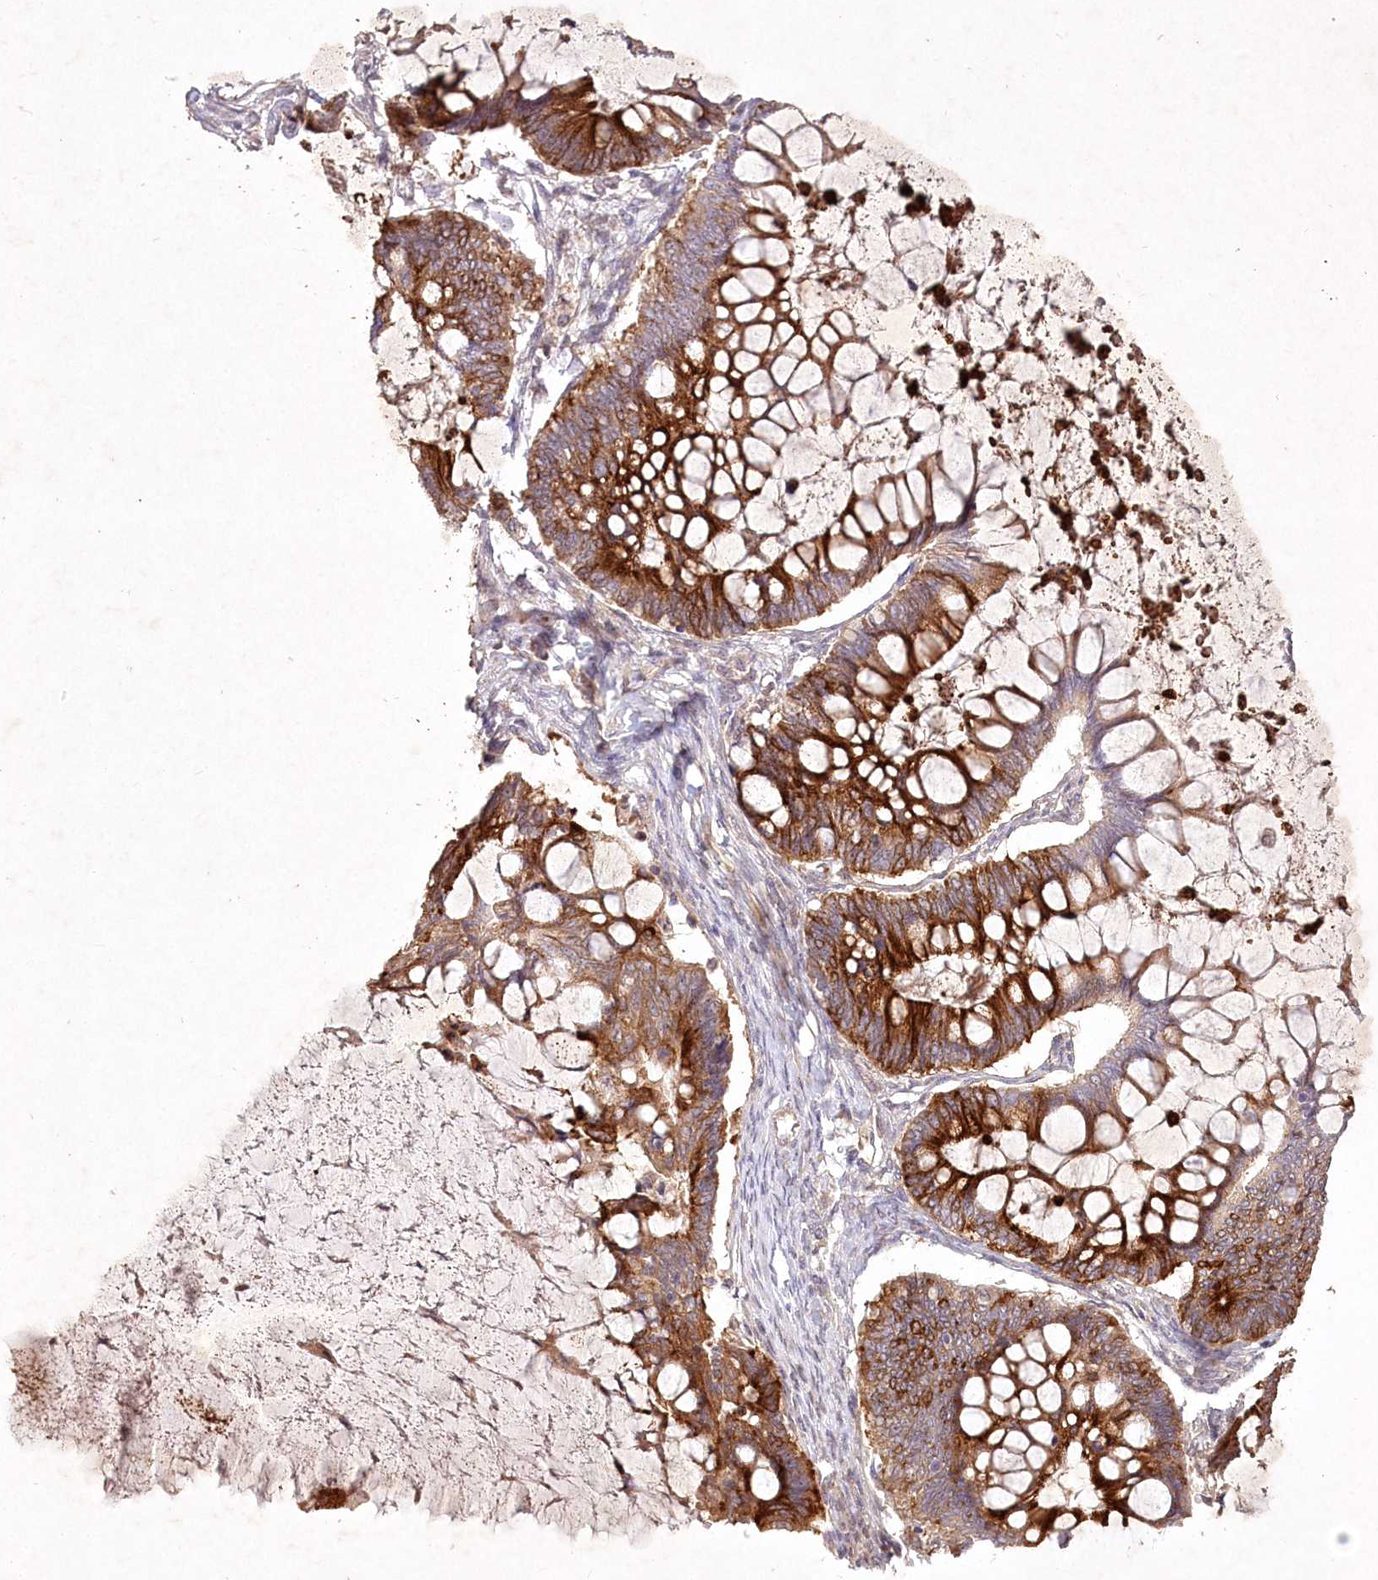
{"staining": {"intensity": "strong", "quantity": ">75%", "location": "cytoplasmic/membranous"}, "tissue": "ovarian cancer", "cell_type": "Tumor cells", "image_type": "cancer", "snomed": [{"axis": "morphology", "description": "Cystadenocarcinoma, mucinous, NOS"}, {"axis": "topography", "description": "Ovary"}], "caption": "This image shows immunohistochemistry staining of ovarian cancer, with high strong cytoplasmic/membranous staining in about >75% of tumor cells.", "gene": "IRAK1BP1", "patient": {"sex": "female", "age": 61}}